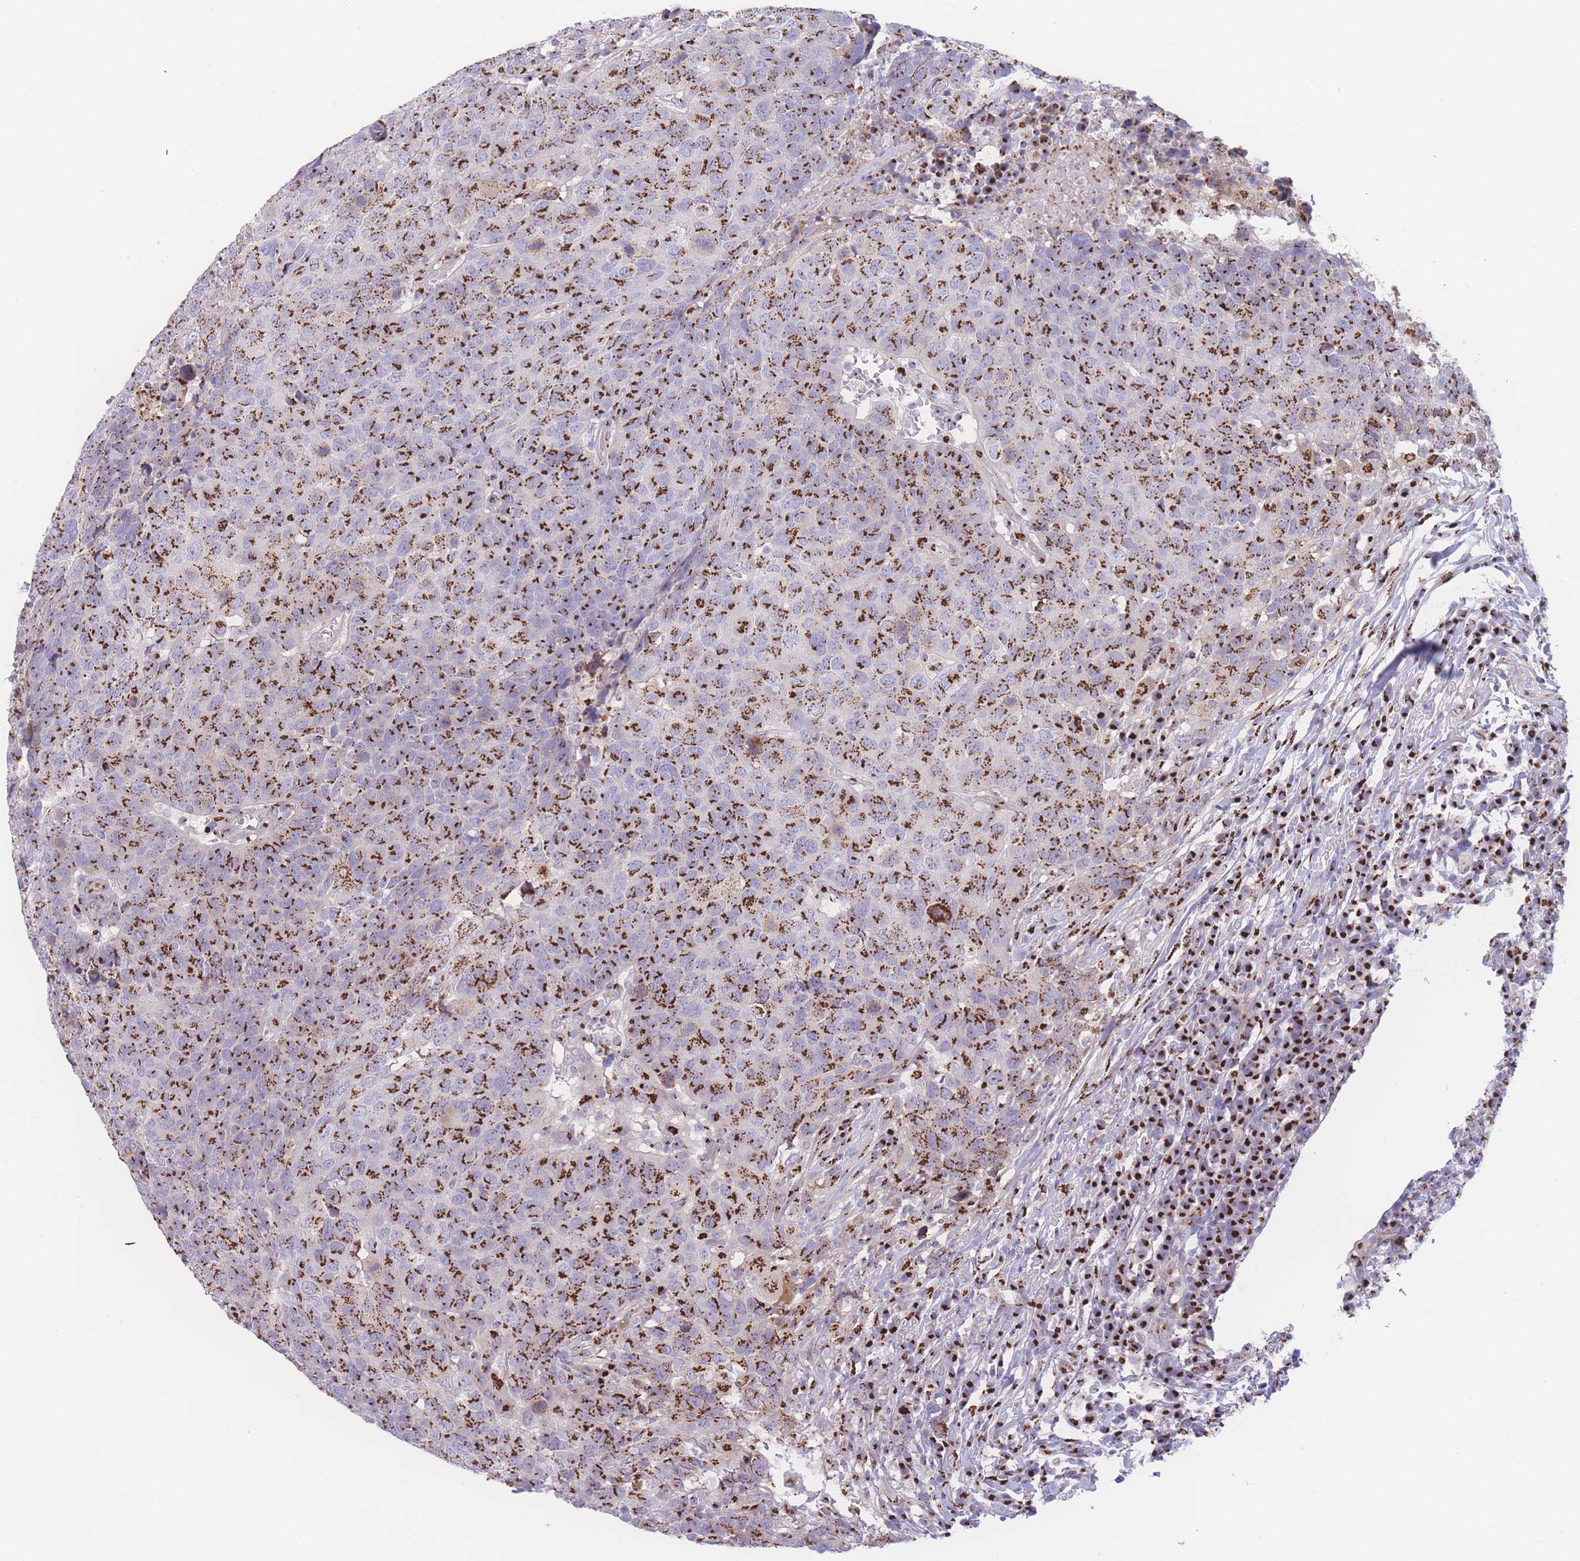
{"staining": {"intensity": "strong", "quantity": ">75%", "location": "cytoplasmic/membranous"}, "tissue": "head and neck cancer", "cell_type": "Tumor cells", "image_type": "cancer", "snomed": [{"axis": "morphology", "description": "Normal tissue, NOS"}, {"axis": "morphology", "description": "Squamous cell carcinoma, NOS"}, {"axis": "topography", "description": "Skeletal muscle"}, {"axis": "topography", "description": "Vascular tissue"}, {"axis": "topography", "description": "Peripheral nerve tissue"}, {"axis": "topography", "description": "Head-Neck"}], "caption": "Protein staining shows strong cytoplasmic/membranous positivity in about >75% of tumor cells in head and neck cancer (squamous cell carcinoma).", "gene": "GOLM2", "patient": {"sex": "male", "age": 66}}